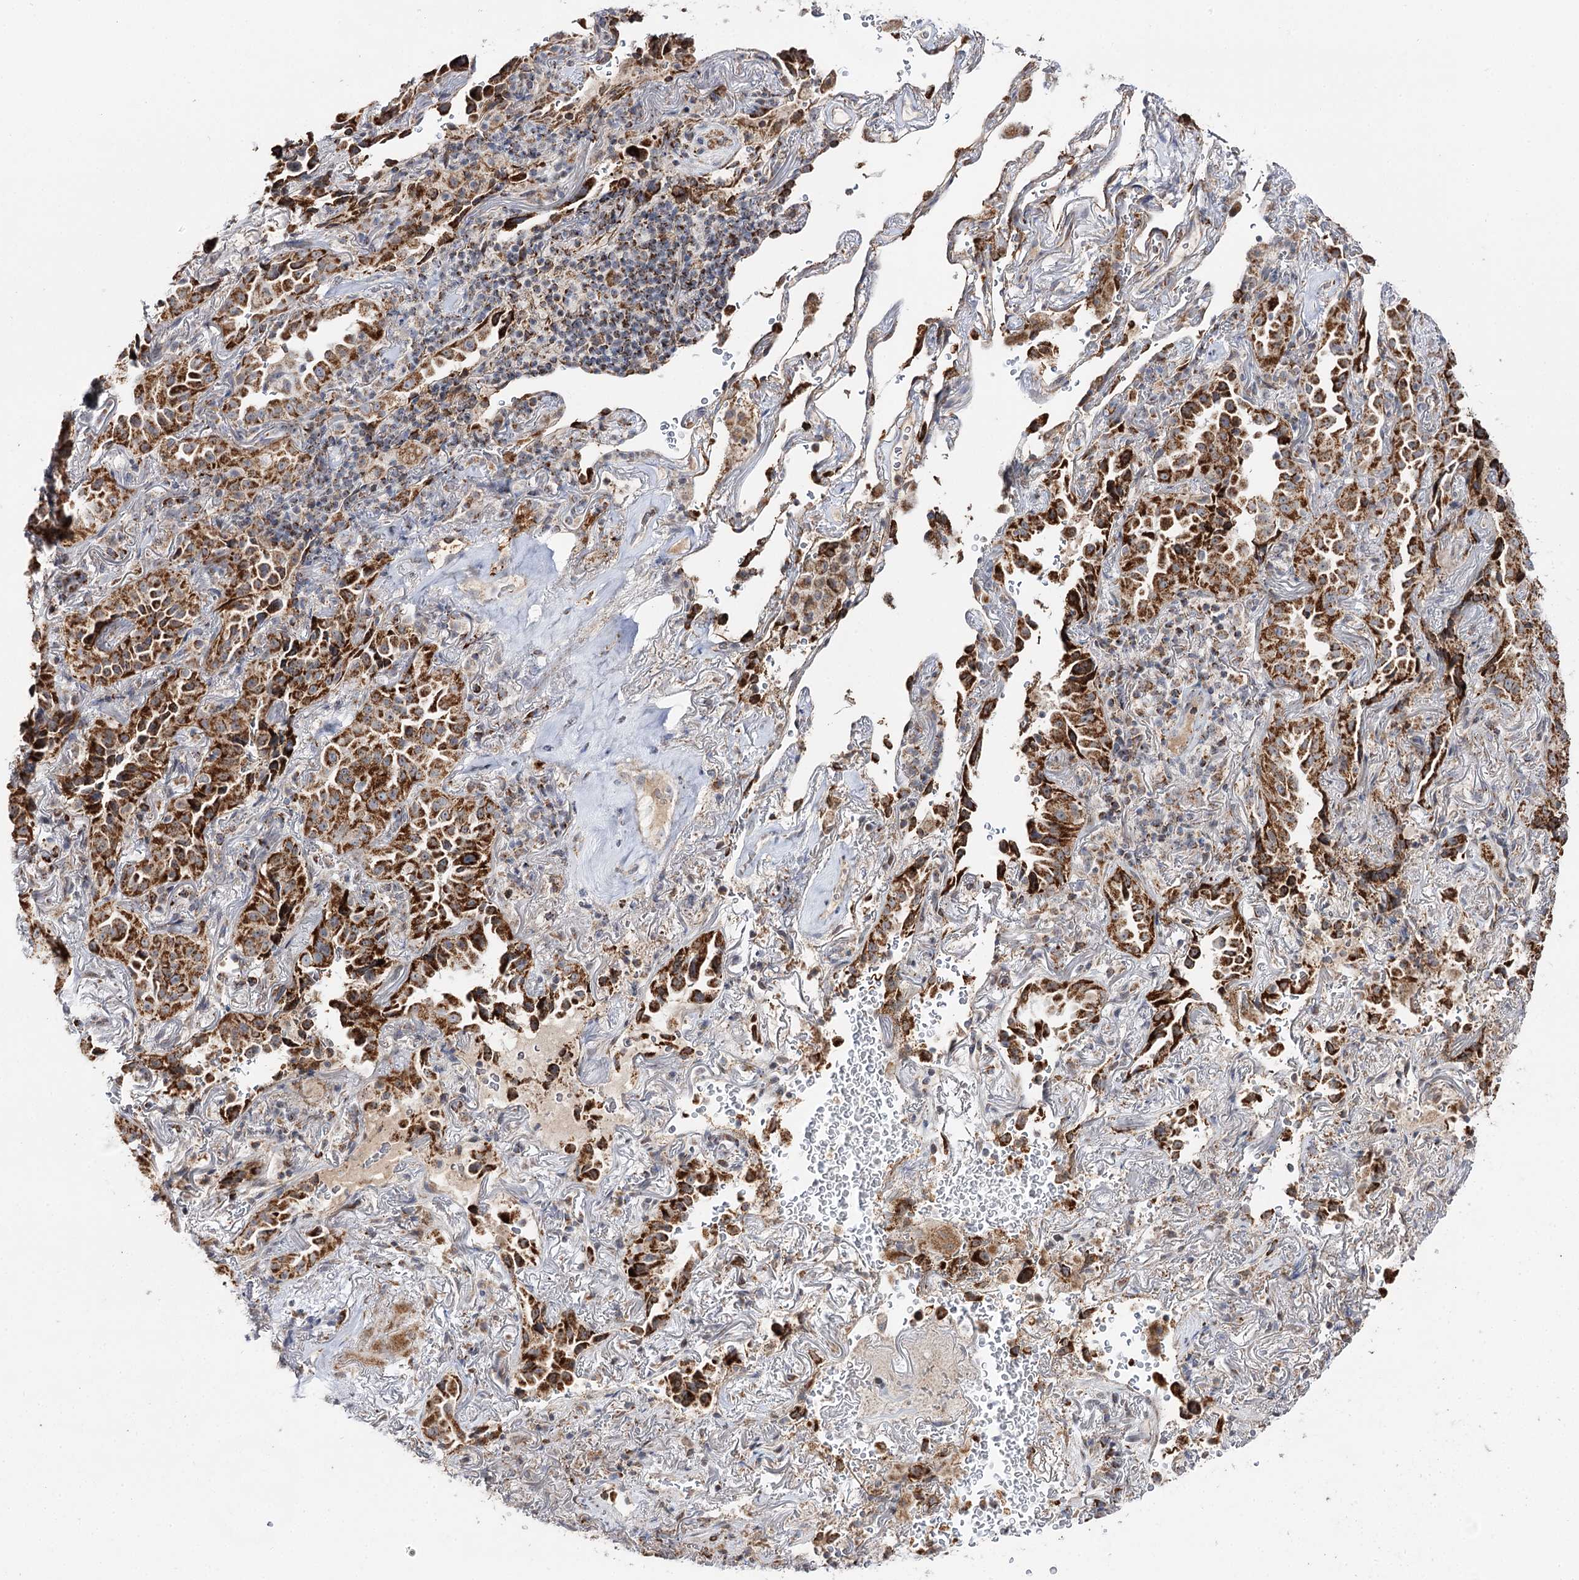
{"staining": {"intensity": "strong", "quantity": ">75%", "location": "cytoplasmic/membranous"}, "tissue": "lung cancer", "cell_type": "Tumor cells", "image_type": "cancer", "snomed": [{"axis": "morphology", "description": "Adenocarcinoma, NOS"}, {"axis": "topography", "description": "Lung"}], "caption": "Tumor cells show high levels of strong cytoplasmic/membranous staining in about >75% of cells in human lung cancer.", "gene": "CBR4", "patient": {"sex": "female", "age": 69}}